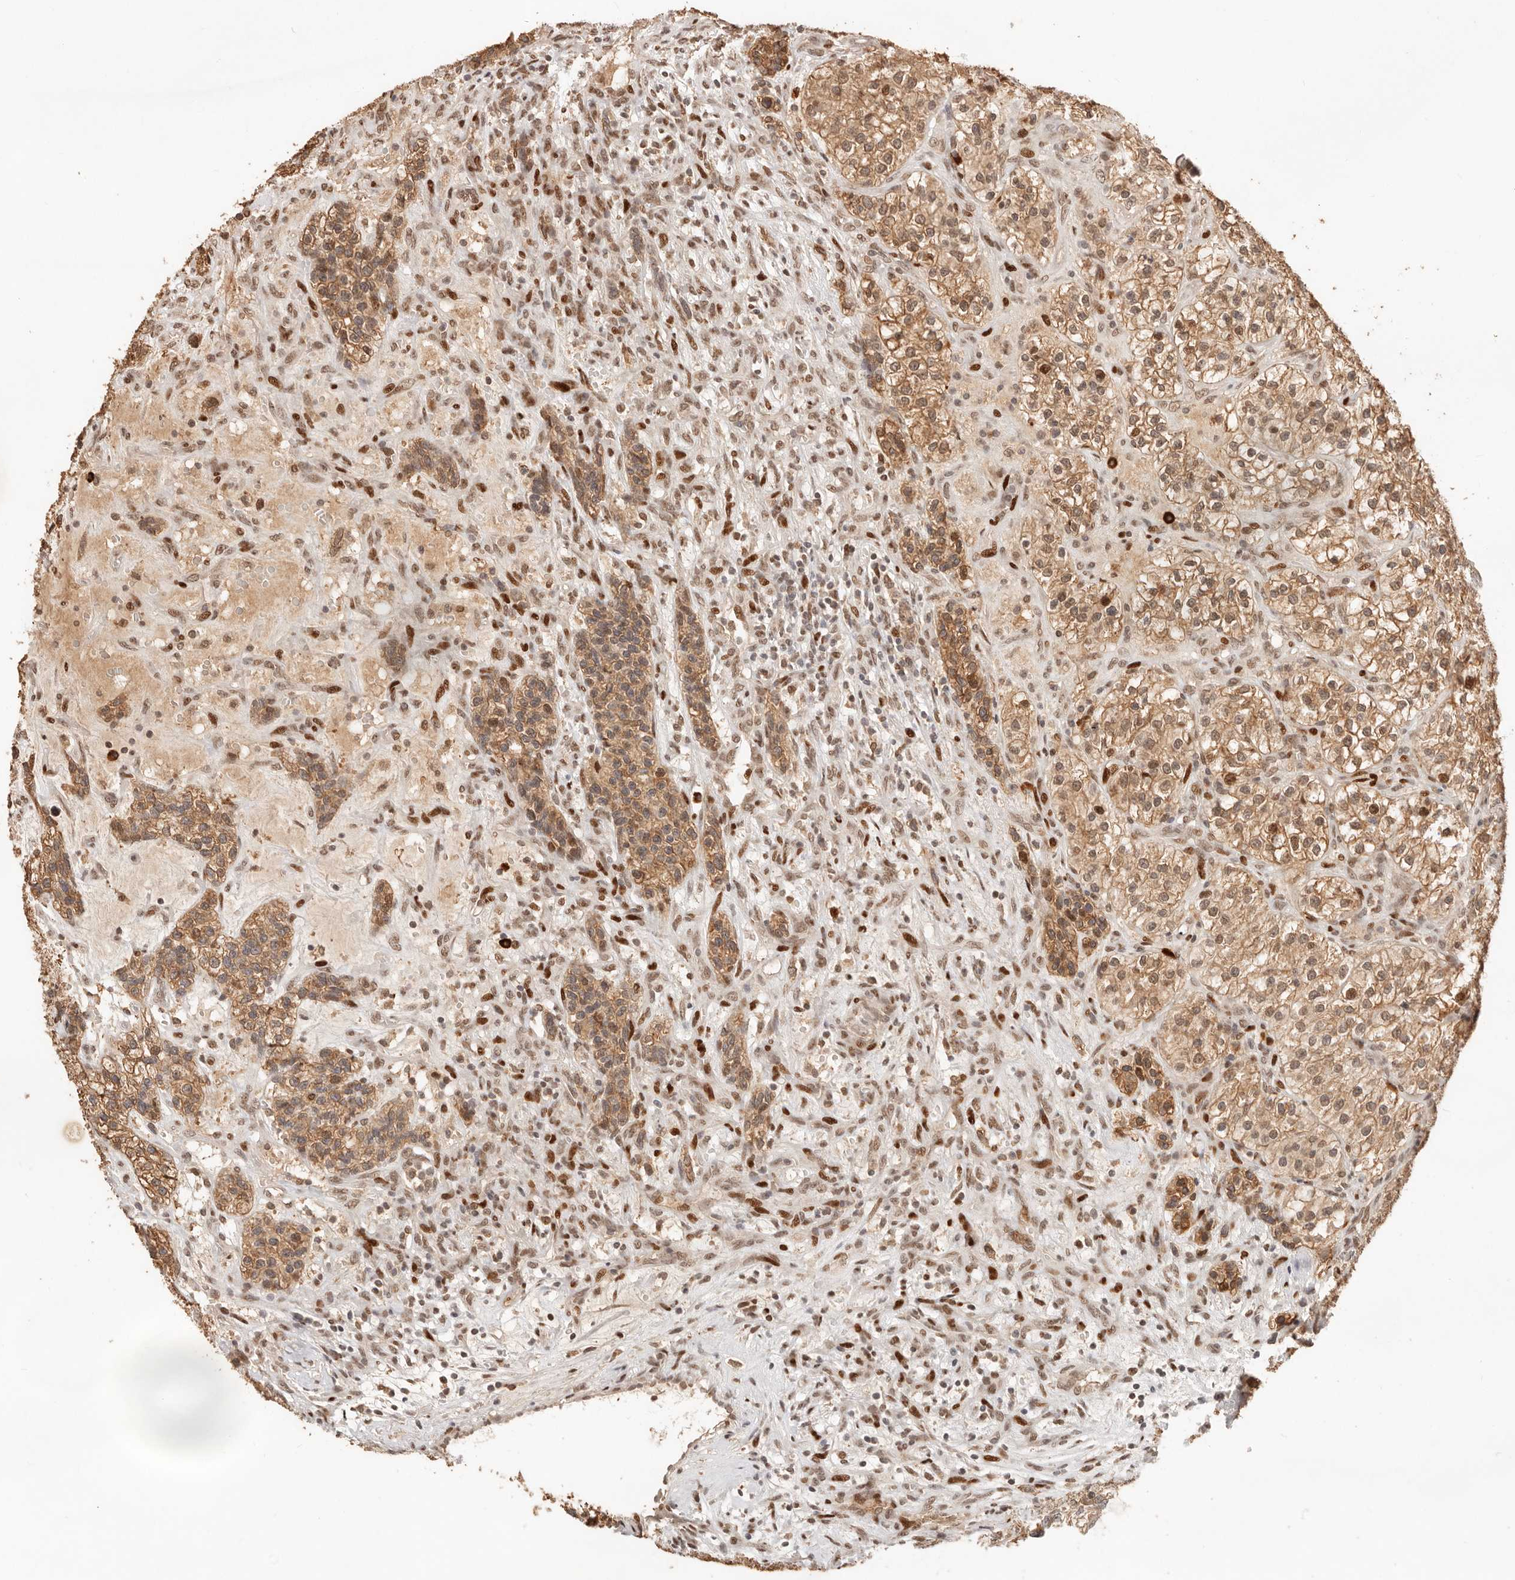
{"staining": {"intensity": "moderate", "quantity": ">75%", "location": "cytoplasmic/membranous"}, "tissue": "renal cancer", "cell_type": "Tumor cells", "image_type": "cancer", "snomed": [{"axis": "morphology", "description": "Adenocarcinoma, NOS"}, {"axis": "topography", "description": "Kidney"}], "caption": "Immunohistochemical staining of human renal adenocarcinoma exhibits medium levels of moderate cytoplasmic/membranous staining in approximately >75% of tumor cells.", "gene": "NPAS2", "patient": {"sex": "female", "age": 57}}